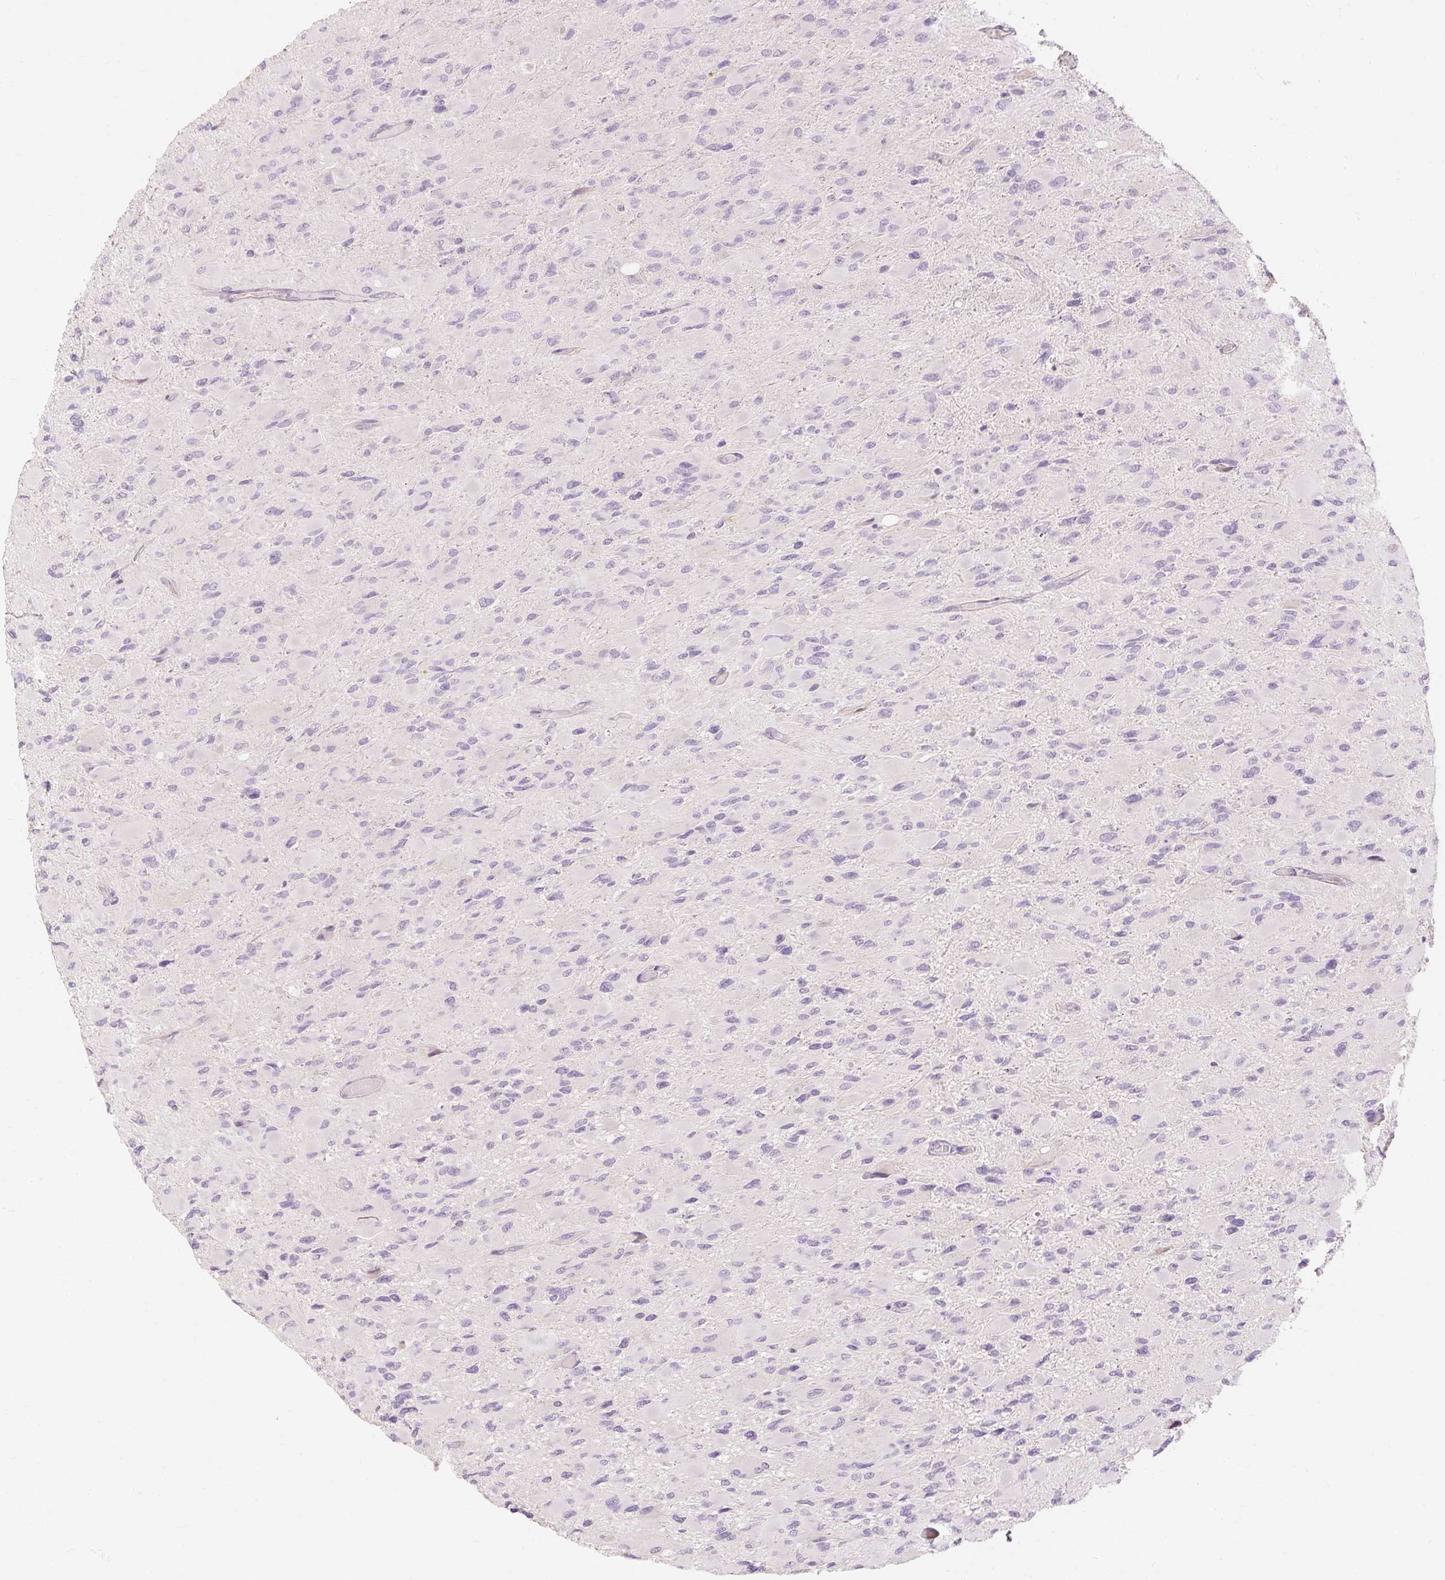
{"staining": {"intensity": "negative", "quantity": "none", "location": "none"}, "tissue": "glioma", "cell_type": "Tumor cells", "image_type": "cancer", "snomed": [{"axis": "morphology", "description": "Glioma, malignant, High grade"}, {"axis": "topography", "description": "Cerebral cortex"}], "caption": "IHC of human glioma displays no staining in tumor cells.", "gene": "CAPN3", "patient": {"sex": "female", "age": 36}}